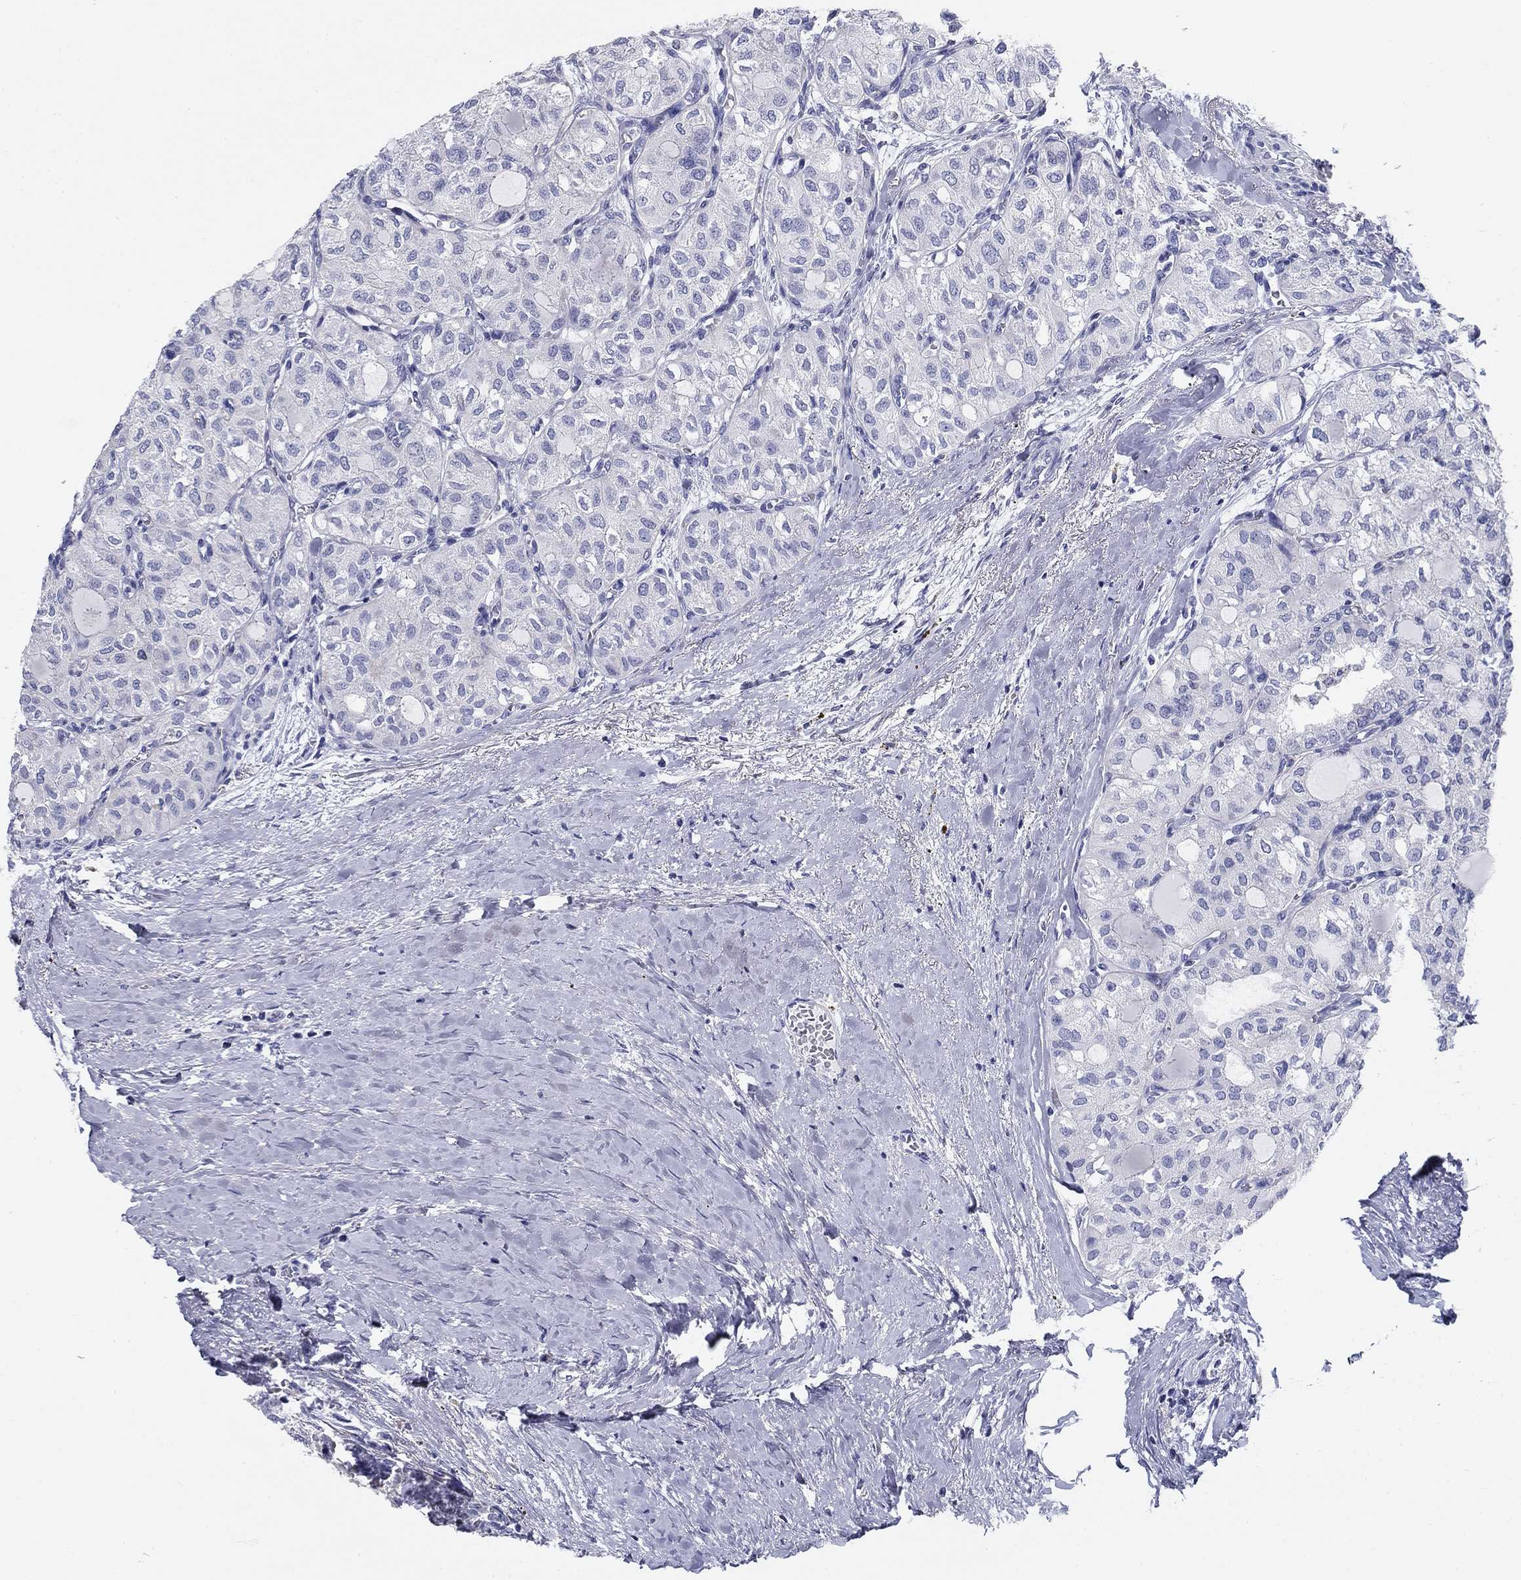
{"staining": {"intensity": "negative", "quantity": "none", "location": "none"}, "tissue": "thyroid cancer", "cell_type": "Tumor cells", "image_type": "cancer", "snomed": [{"axis": "morphology", "description": "Follicular adenoma carcinoma, NOS"}, {"axis": "topography", "description": "Thyroid gland"}], "caption": "High power microscopy photomicrograph of an immunohistochemistry (IHC) histopathology image of follicular adenoma carcinoma (thyroid), revealing no significant positivity in tumor cells.", "gene": "UPB1", "patient": {"sex": "male", "age": 75}}